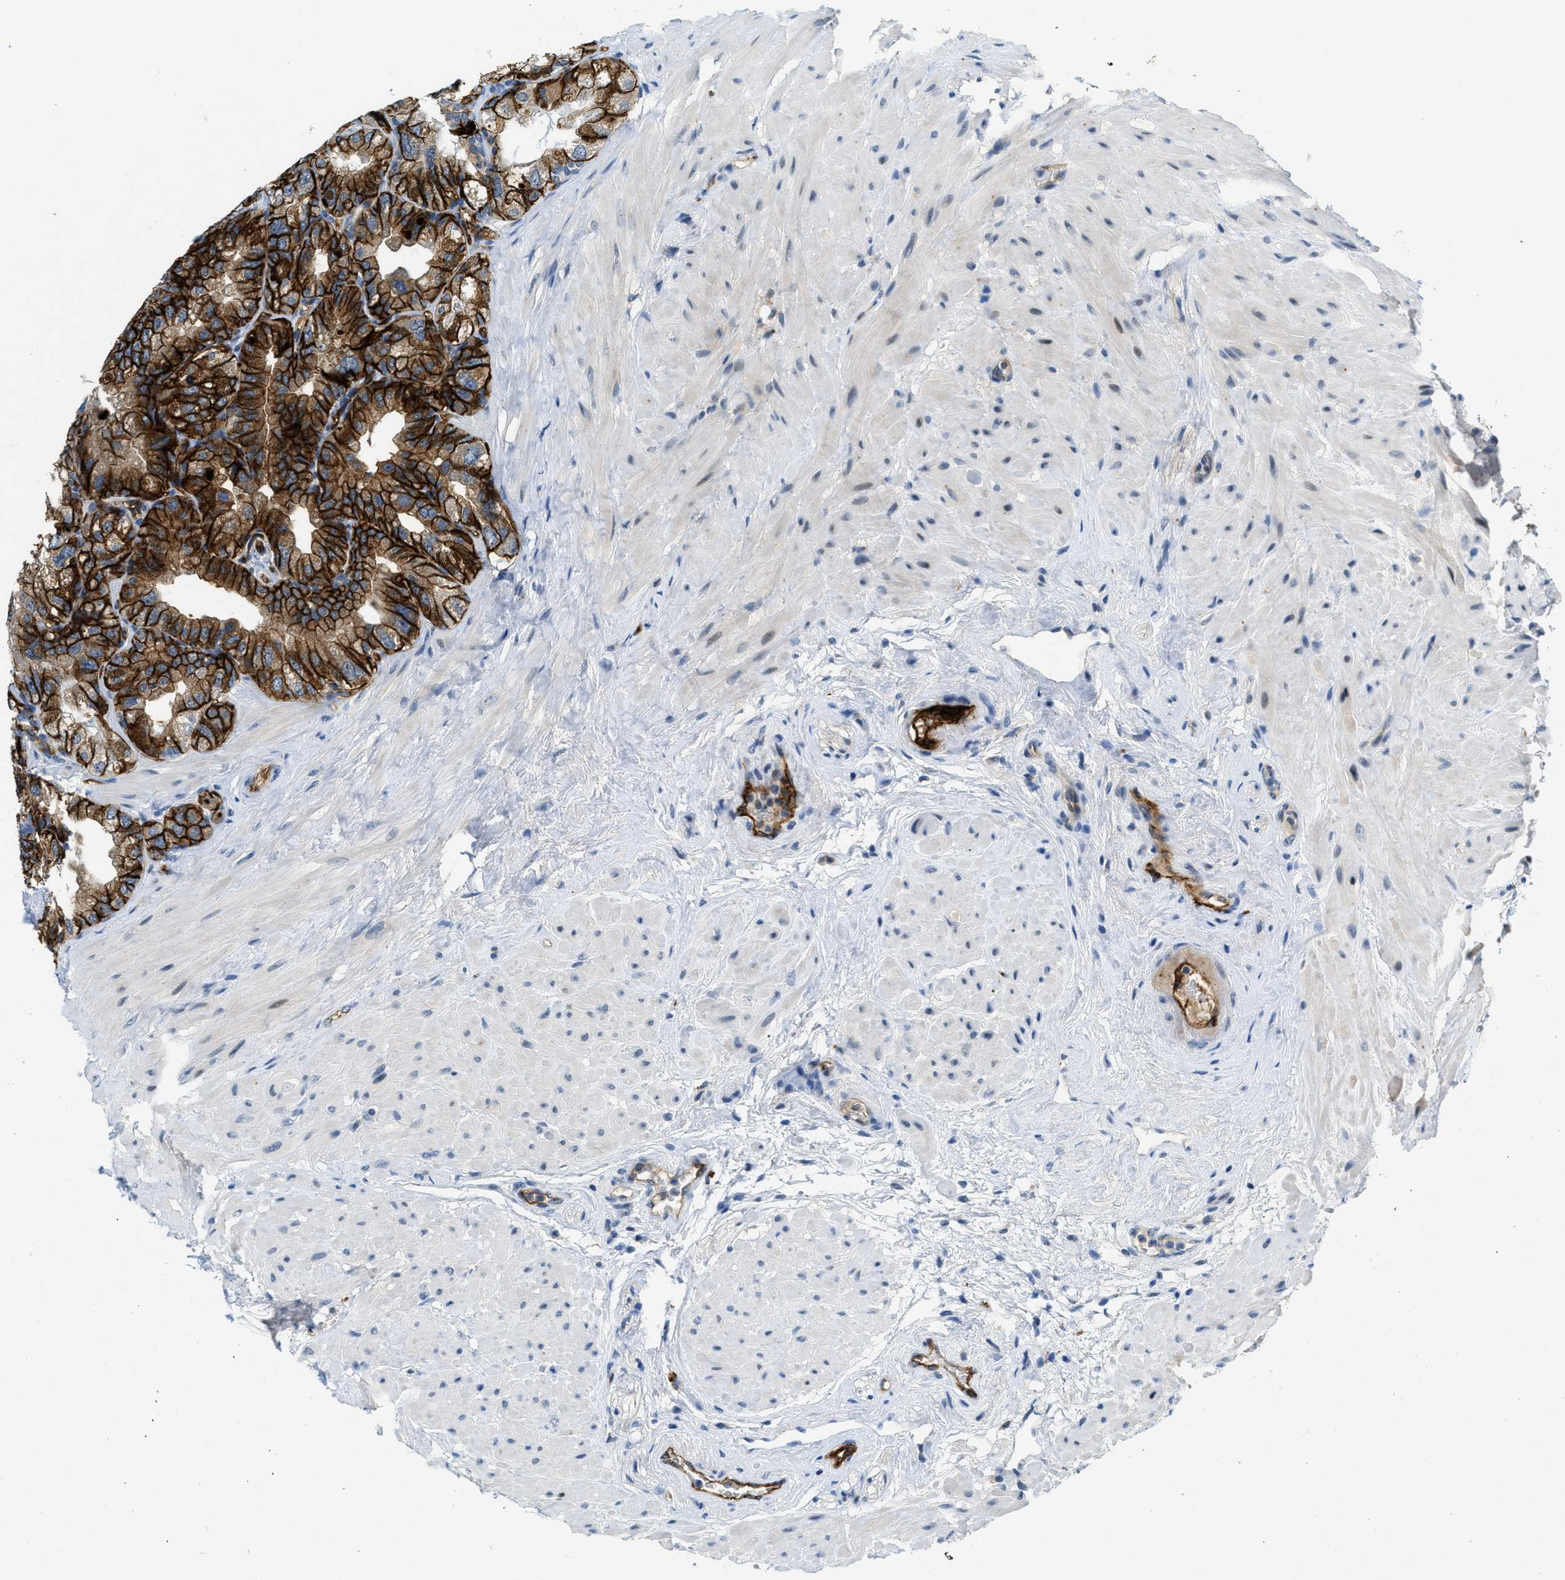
{"staining": {"intensity": "strong", "quantity": ">75%", "location": "cytoplasmic/membranous"}, "tissue": "seminal vesicle", "cell_type": "Glandular cells", "image_type": "normal", "snomed": [{"axis": "morphology", "description": "Normal tissue, NOS"}, {"axis": "topography", "description": "Seminal veicle"}], "caption": "A brown stain labels strong cytoplasmic/membranous staining of a protein in glandular cells of benign human seminal vesicle.", "gene": "SLCO2A1", "patient": {"sex": "male", "age": 68}}